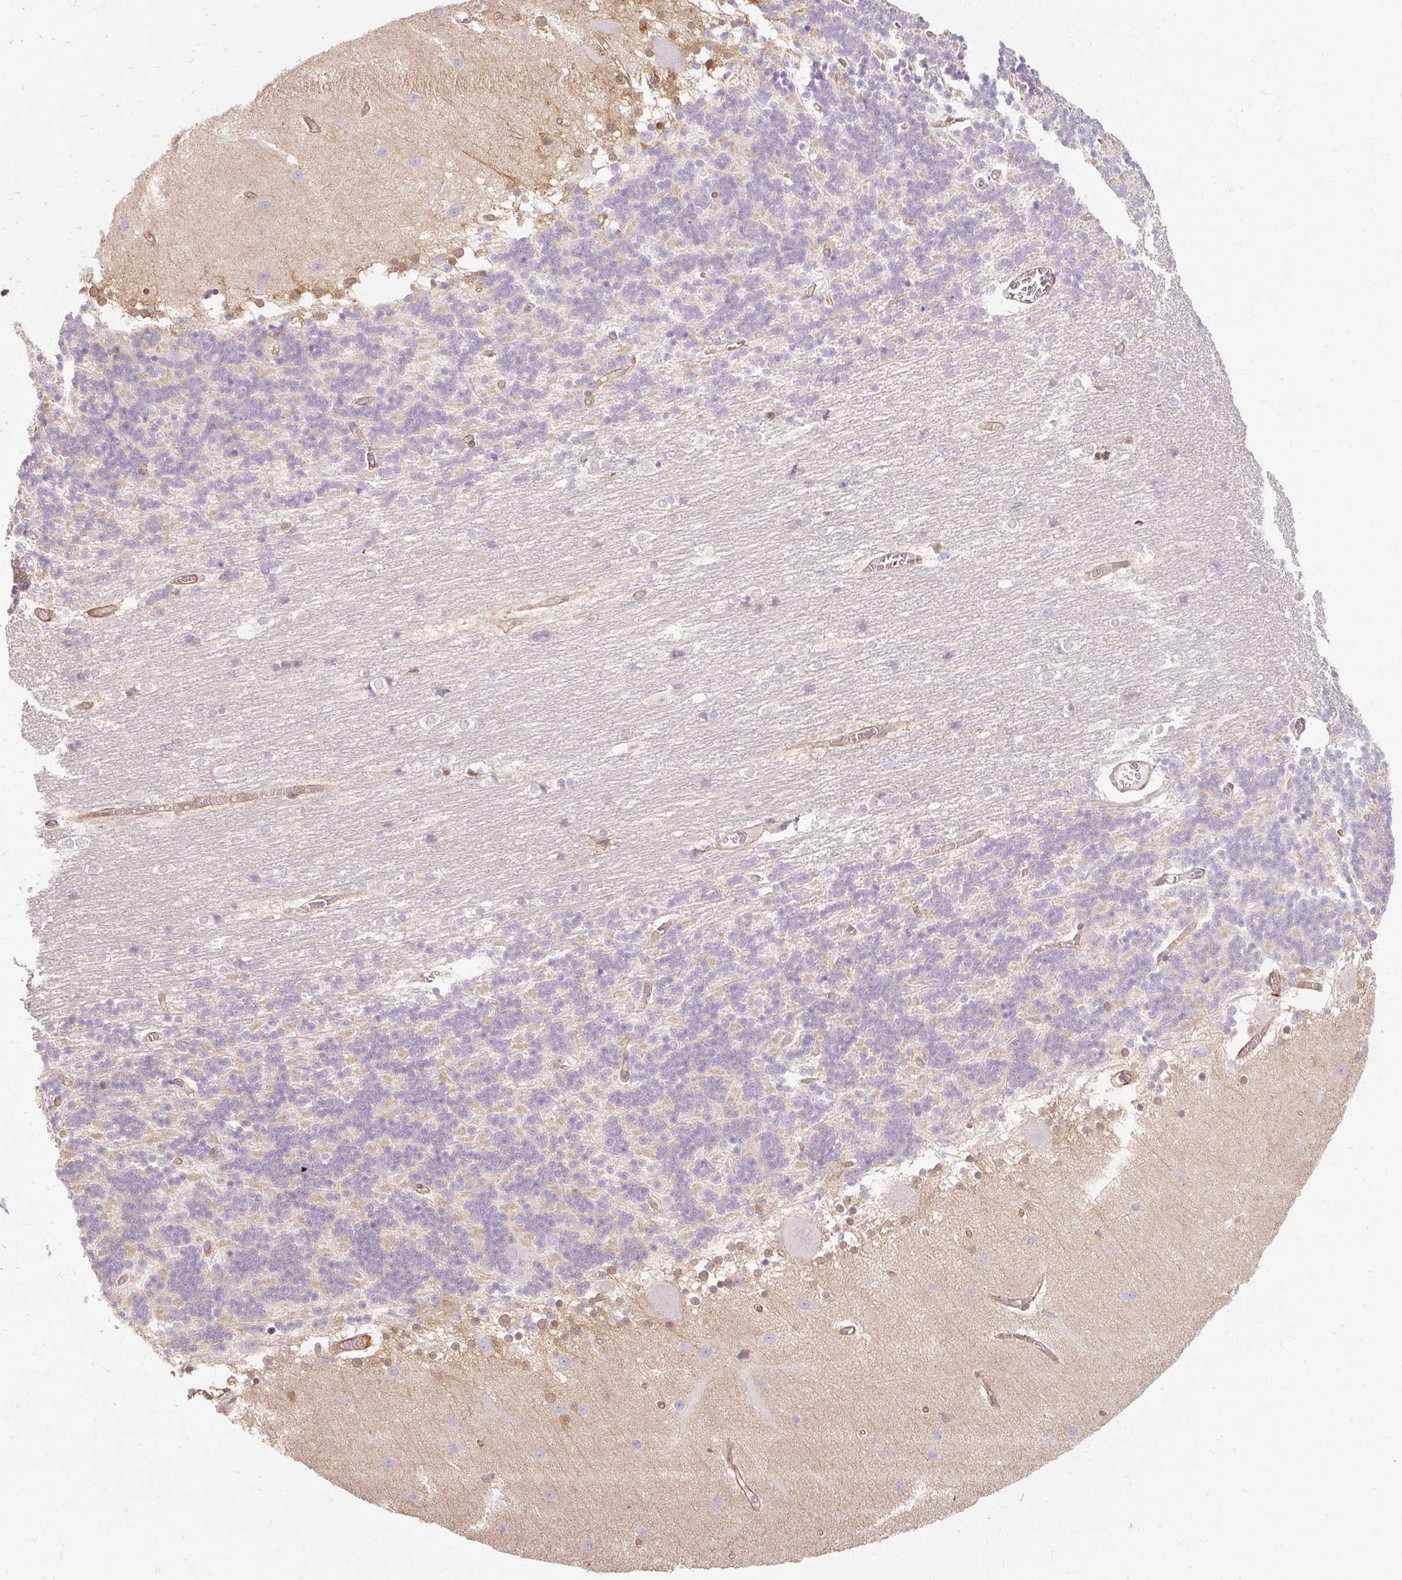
{"staining": {"intensity": "weak", "quantity": "25%-75%", "location": "cytoplasmic/membranous"}, "tissue": "cerebellum", "cell_type": "Cells in granular layer", "image_type": "normal", "snomed": [{"axis": "morphology", "description": "Normal tissue, NOS"}, {"axis": "topography", "description": "Cerebellum"}], "caption": "A low amount of weak cytoplasmic/membranous expression is identified in about 25%-75% of cells in granular layer in unremarkable cerebellum. The staining was performed using DAB, with brown indicating positive protein expression. Nuclei are stained blue with hematoxylin.", "gene": "CNN3", "patient": {"sex": "female", "age": 54}}